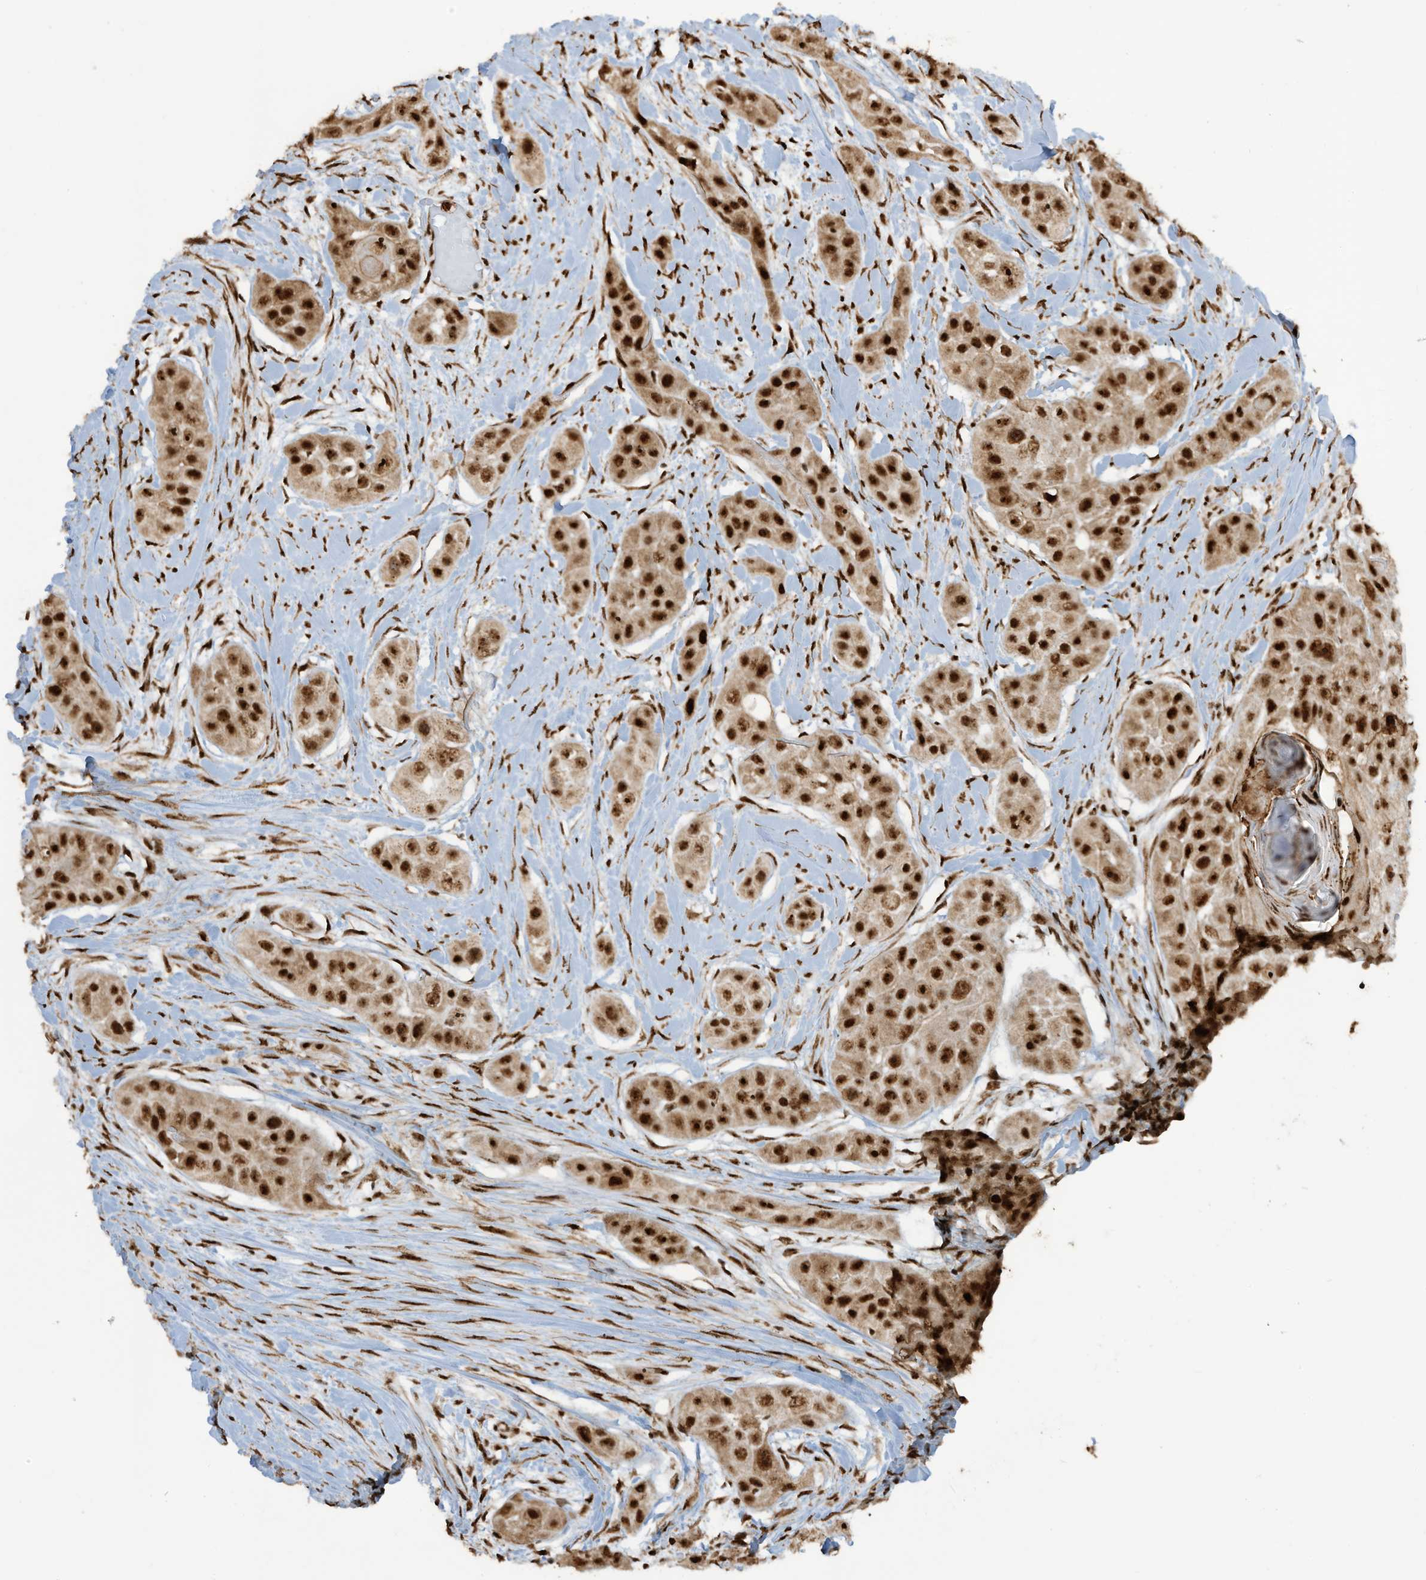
{"staining": {"intensity": "strong", "quantity": ">75%", "location": "nuclear"}, "tissue": "head and neck cancer", "cell_type": "Tumor cells", "image_type": "cancer", "snomed": [{"axis": "morphology", "description": "Normal tissue, NOS"}, {"axis": "morphology", "description": "Squamous cell carcinoma, NOS"}, {"axis": "topography", "description": "Skeletal muscle"}, {"axis": "topography", "description": "Head-Neck"}], "caption": "DAB (3,3'-diaminobenzidine) immunohistochemical staining of head and neck cancer (squamous cell carcinoma) displays strong nuclear protein positivity in about >75% of tumor cells.", "gene": "LBH", "patient": {"sex": "male", "age": 51}}